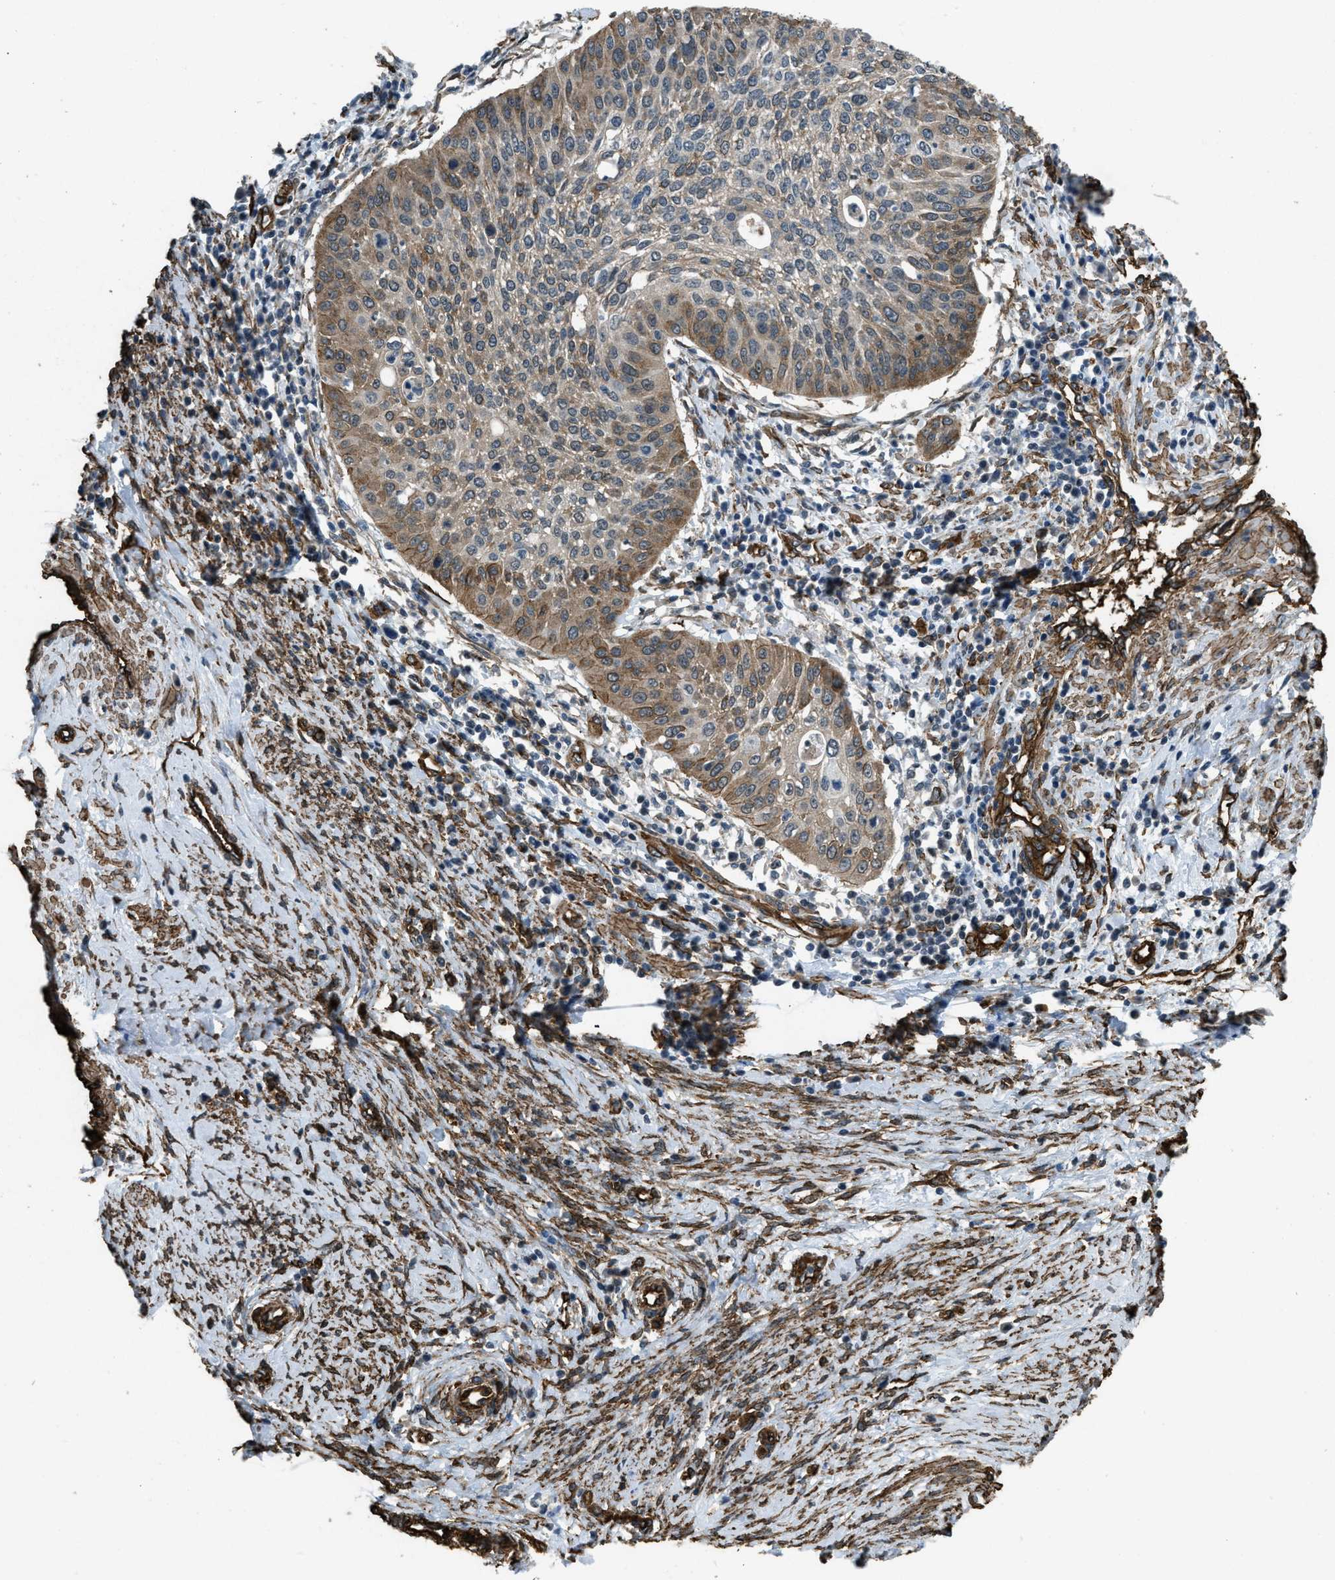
{"staining": {"intensity": "moderate", "quantity": ">75%", "location": "cytoplasmic/membranous"}, "tissue": "cervical cancer", "cell_type": "Tumor cells", "image_type": "cancer", "snomed": [{"axis": "morphology", "description": "Normal tissue, NOS"}, {"axis": "morphology", "description": "Squamous cell carcinoma, NOS"}, {"axis": "topography", "description": "Cervix"}], "caption": "Protein expression analysis of human cervical cancer reveals moderate cytoplasmic/membranous expression in about >75% of tumor cells.", "gene": "NMB", "patient": {"sex": "female", "age": 39}}